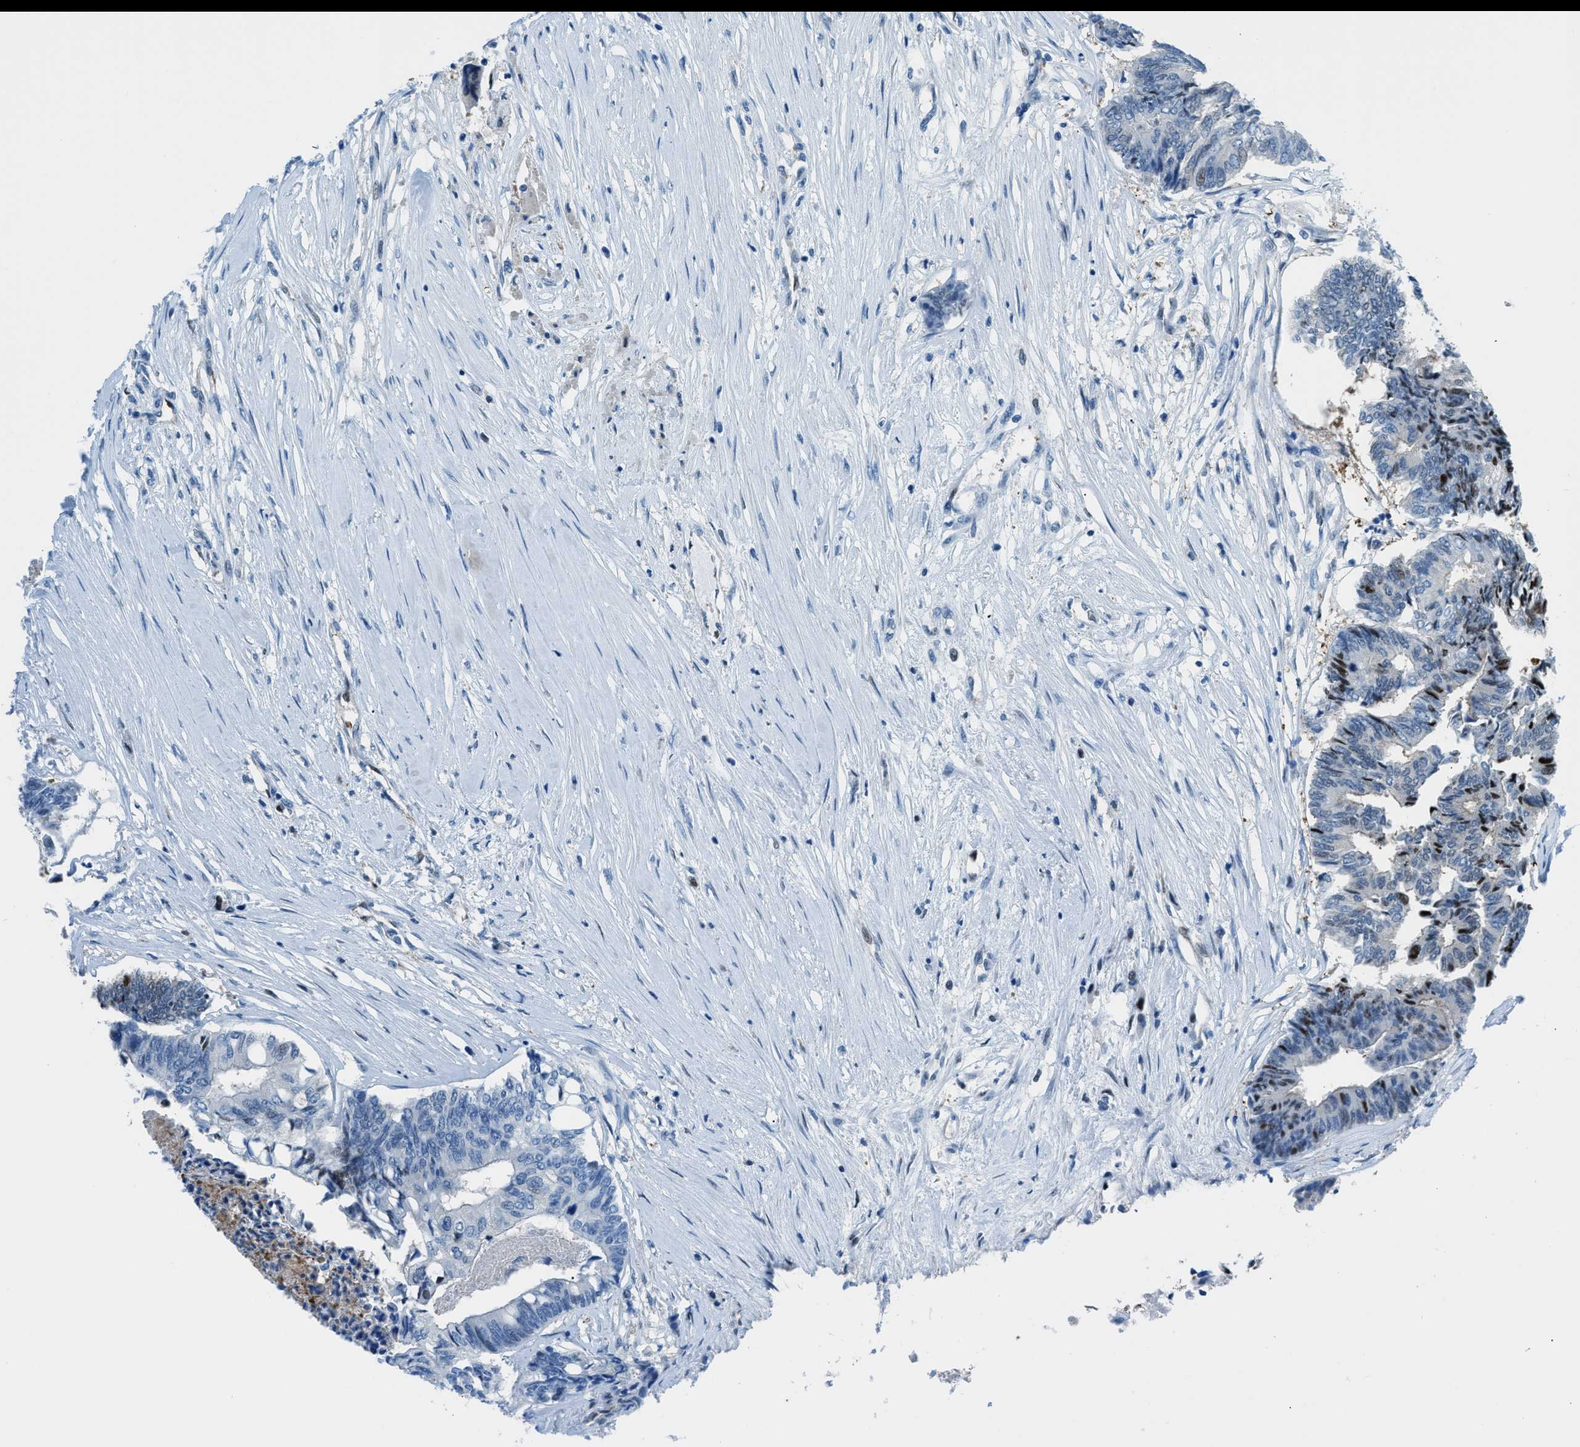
{"staining": {"intensity": "negative", "quantity": "none", "location": "none"}, "tissue": "colorectal cancer", "cell_type": "Tumor cells", "image_type": "cancer", "snomed": [{"axis": "morphology", "description": "Adenocarcinoma, NOS"}, {"axis": "topography", "description": "Rectum"}], "caption": "Colorectal cancer stained for a protein using immunohistochemistry displays no expression tumor cells.", "gene": "YWHAE", "patient": {"sex": "male", "age": 63}}